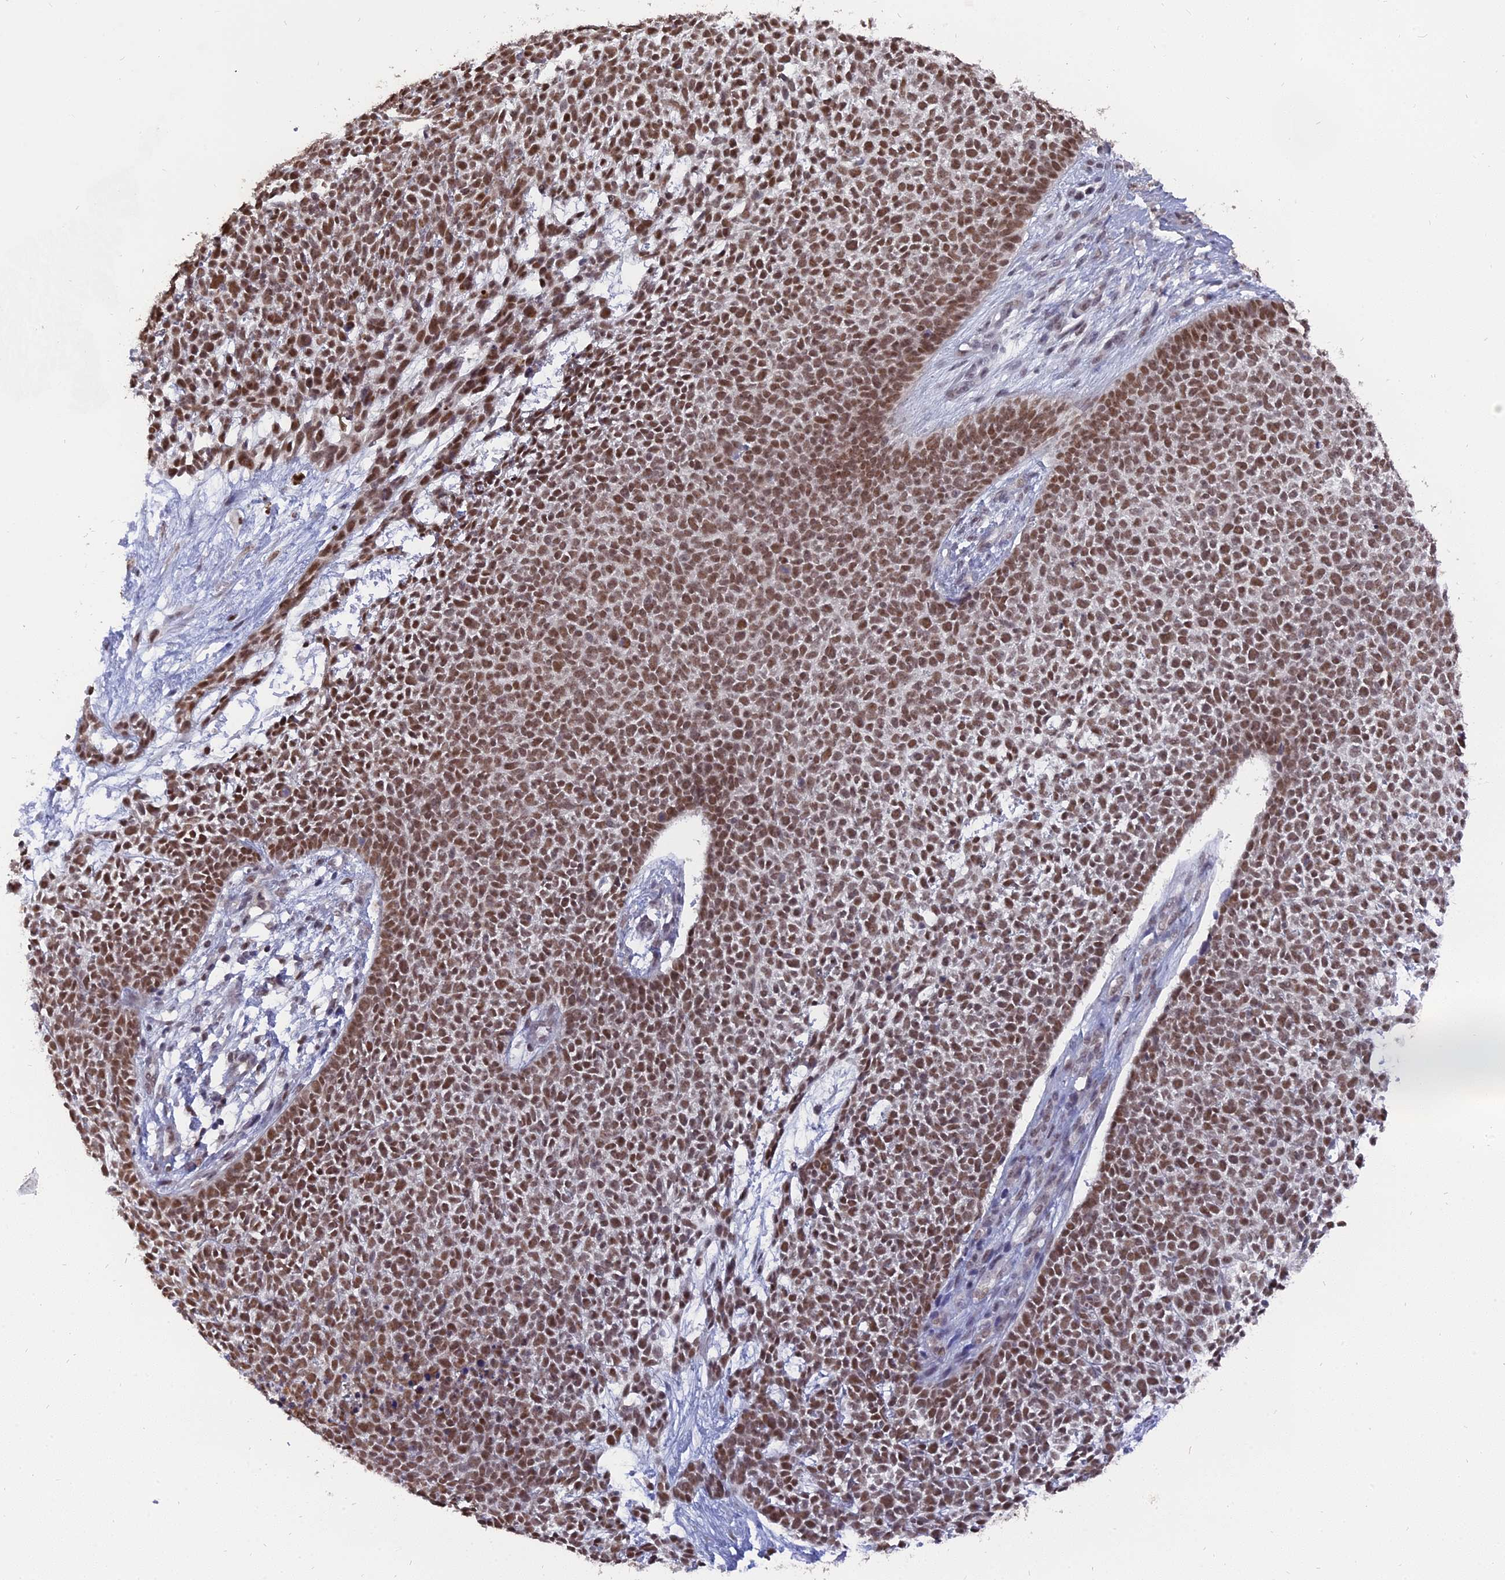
{"staining": {"intensity": "strong", "quantity": ">75%", "location": "nuclear"}, "tissue": "skin cancer", "cell_type": "Tumor cells", "image_type": "cancer", "snomed": [{"axis": "morphology", "description": "Basal cell carcinoma"}, {"axis": "topography", "description": "Skin"}], "caption": "Skin cancer (basal cell carcinoma) tissue exhibits strong nuclear staining in about >75% of tumor cells", "gene": "NR1H3", "patient": {"sex": "female", "age": 84}}